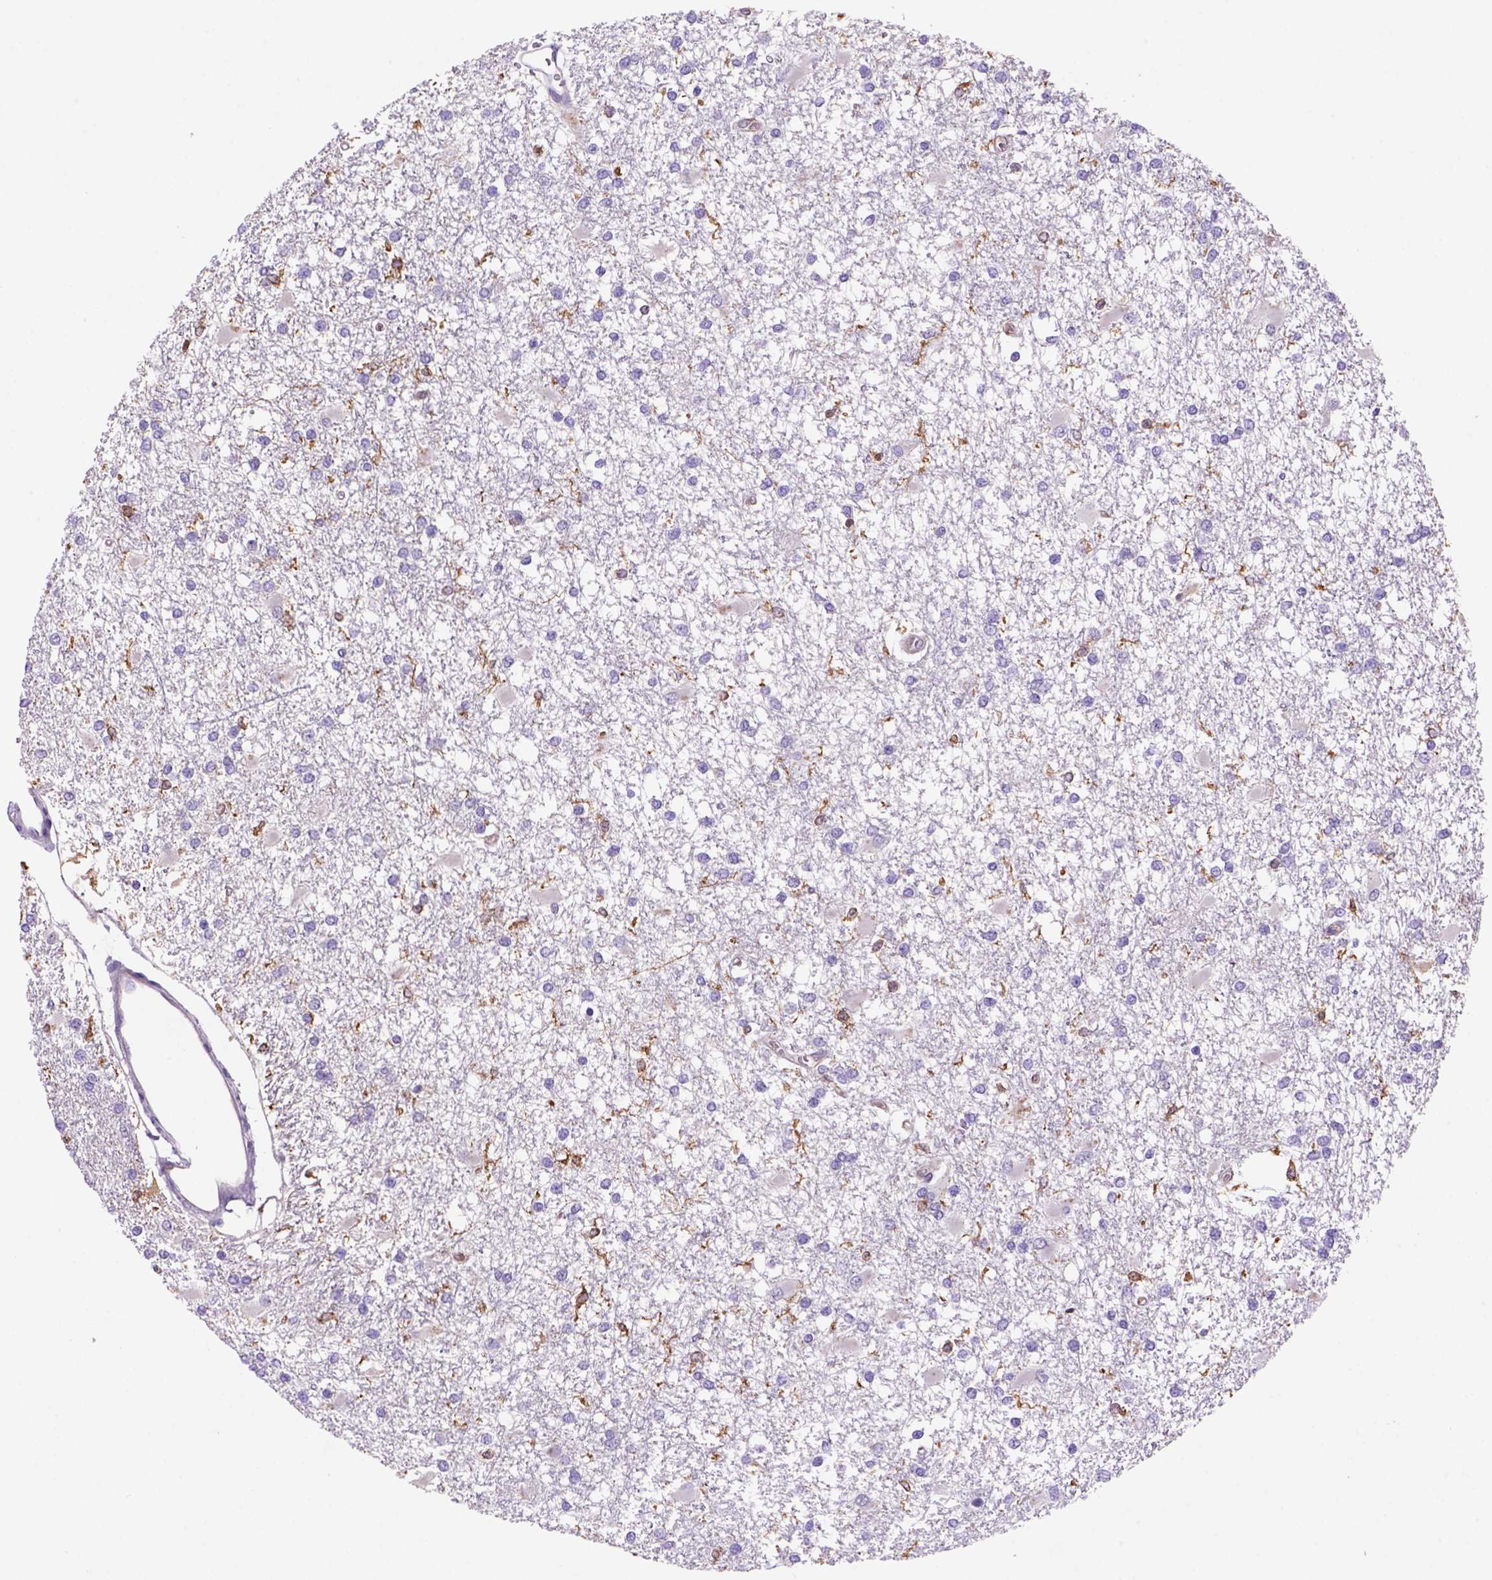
{"staining": {"intensity": "negative", "quantity": "none", "location": "none"}, "tissue": "glioma", "cell_type": "Tumor cells", "image_type": "cancer", "snomed": [{"axis": "morphology", "description": "Glioma, malignant, High grade"}, {"axis": "topography", "description": "Cerebral cortex"}], "caption": "Glioma stained for a protein using immunohistochemistry (IHC) shows no staining tumor cells.", "gene": "INPP5D", "patient": {"sex": "male", "age": 79}}